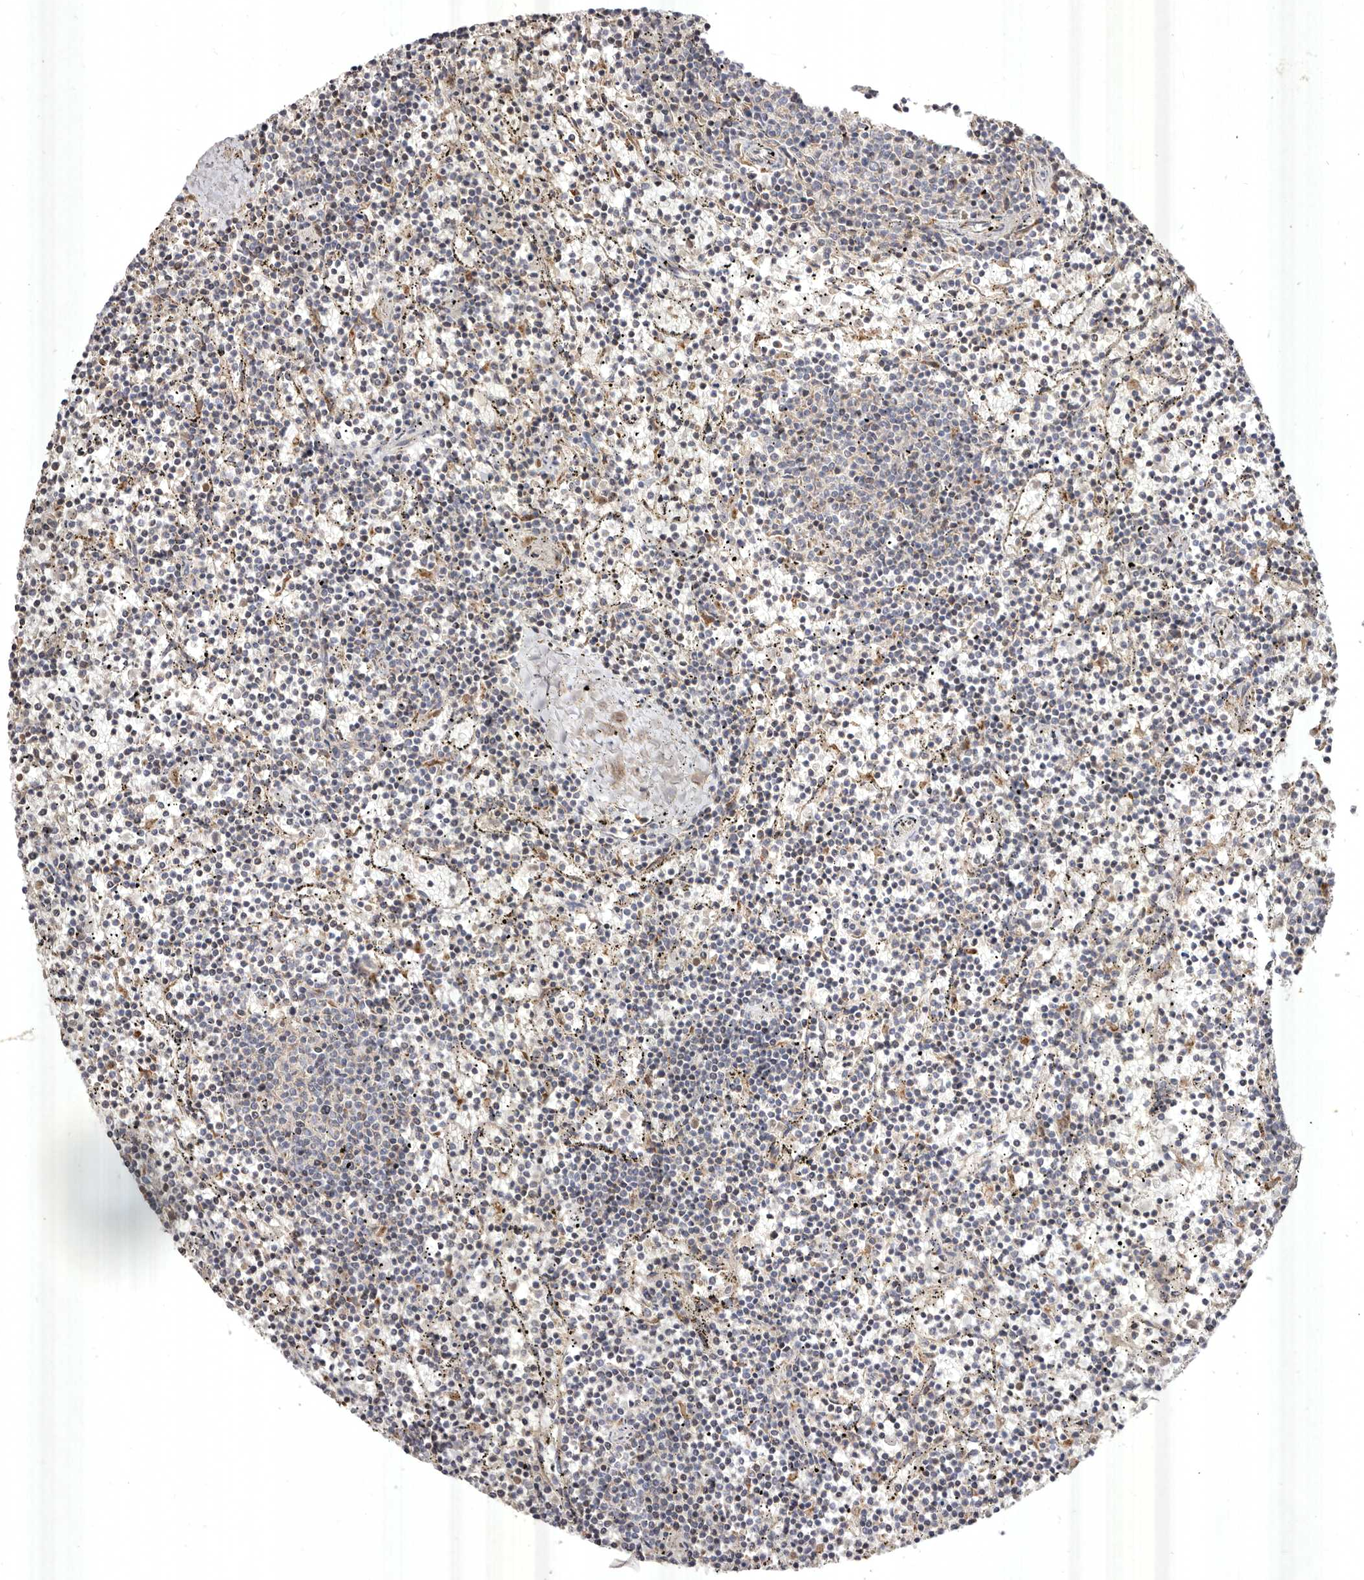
{"staining": {"intensity": "negative", "quantity": "none", "location": "none"}, "tissue": "lymphoma", "cell_type": "Tumor cells", "image_type": "cancer", "snomed": [{"axis": "morphology", "description": "Malignant lymphoma, non-Hodgkin's type, Low grade"}, {"axis": "topography", "description": "Spleen"}], "caption": "Immunohistochemistry (IHC) histopathology image of lymphoma stained for a protein (brown), which shows no positivity in tumor cells.", "gene": "USP24", "patient": {"sex": "female", "age": 50}}